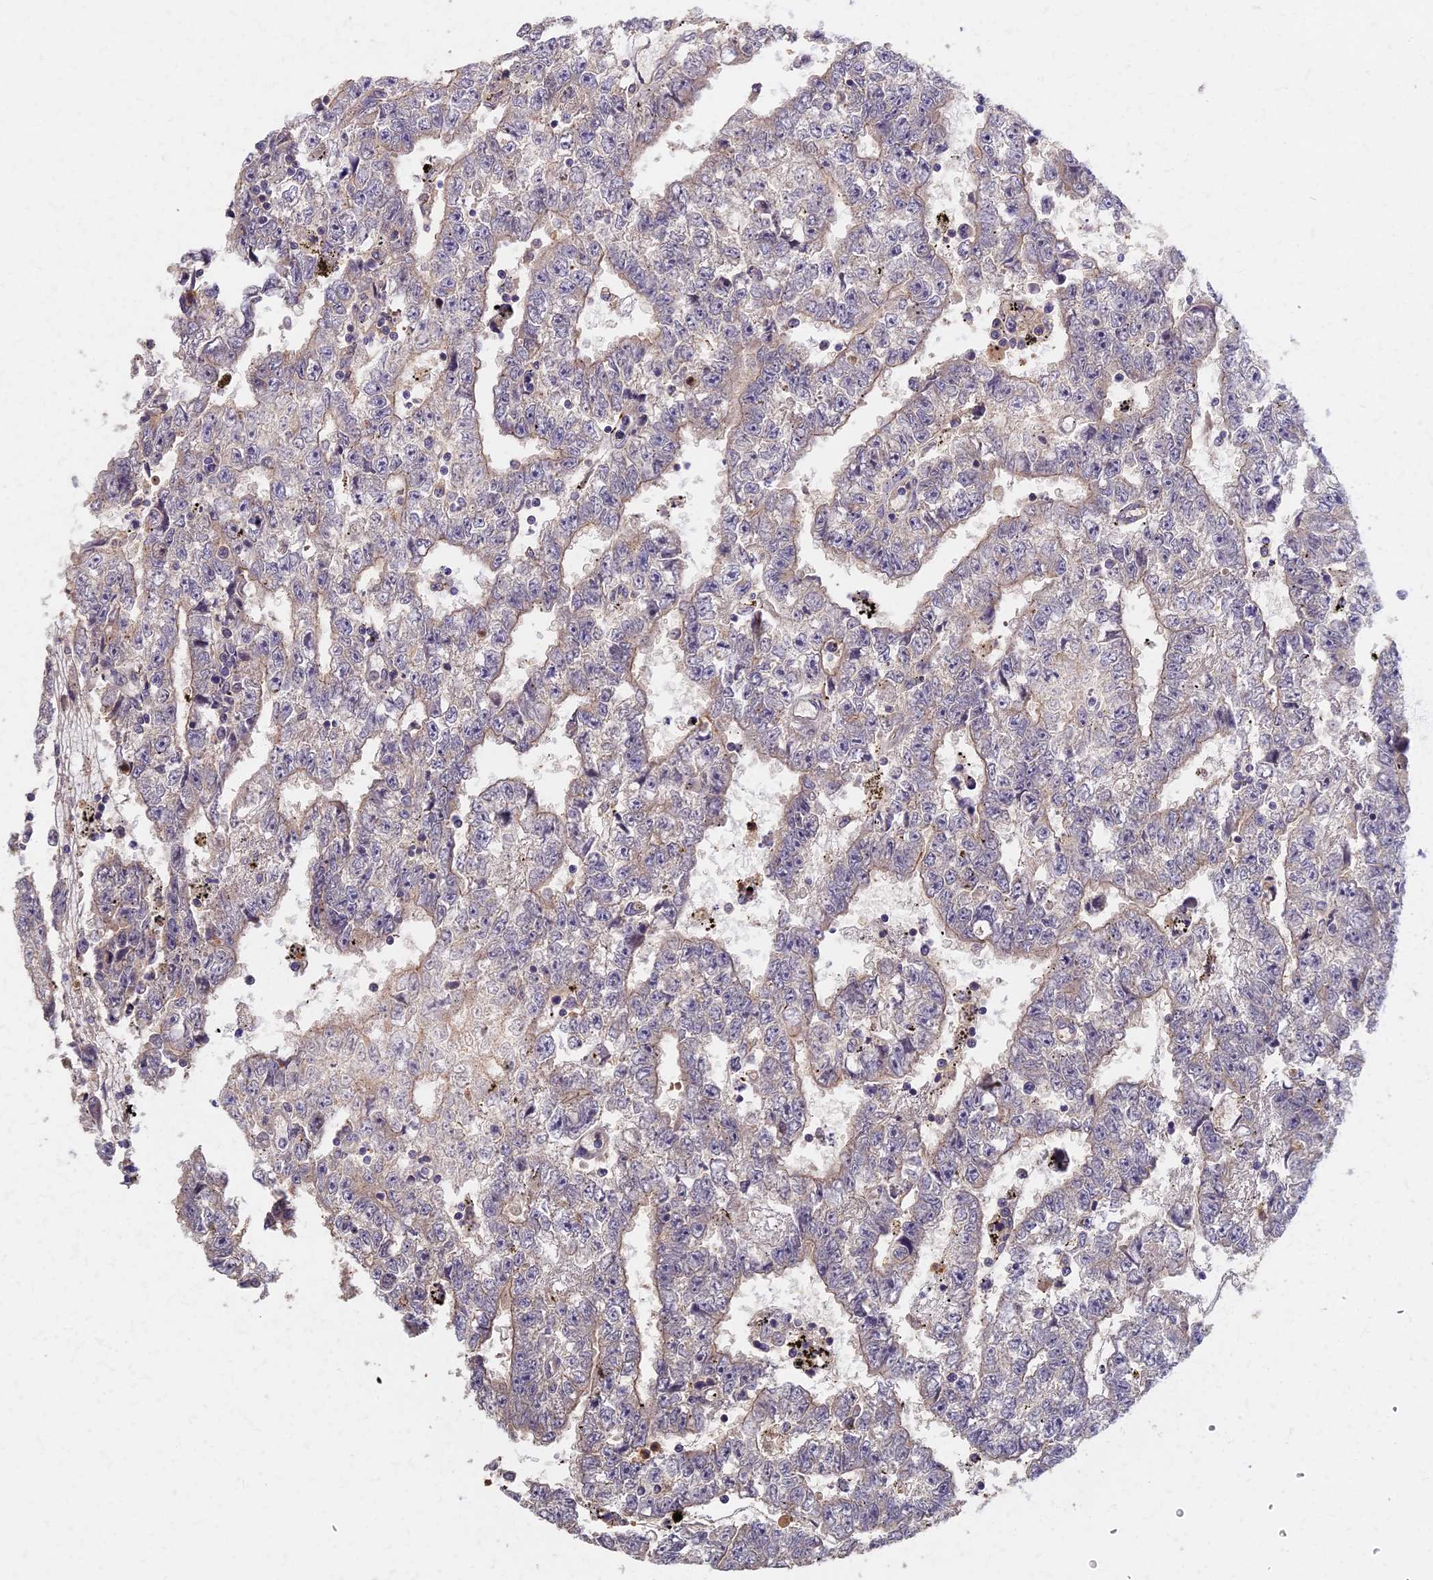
{"staining": {"intensity": "weak", "quantity": "<25%", "location": "cytoplasmic/membranous"}, "tissue": "testis cancer", "cell_type": "Tumor cells", "image_type": "cancer", "snomed": [{"axis": "morphology", "description": "Carcinoma, Embryonal, NOS"}, {"axis": "topography", "description": "Testis"}], "caption": "This is an IHC photomicrograph of testis embryonal carcinoma. There is no staining in tumor cells.", "gene": "AP4E1", "patient": {"sex": "male", "age": 25}}